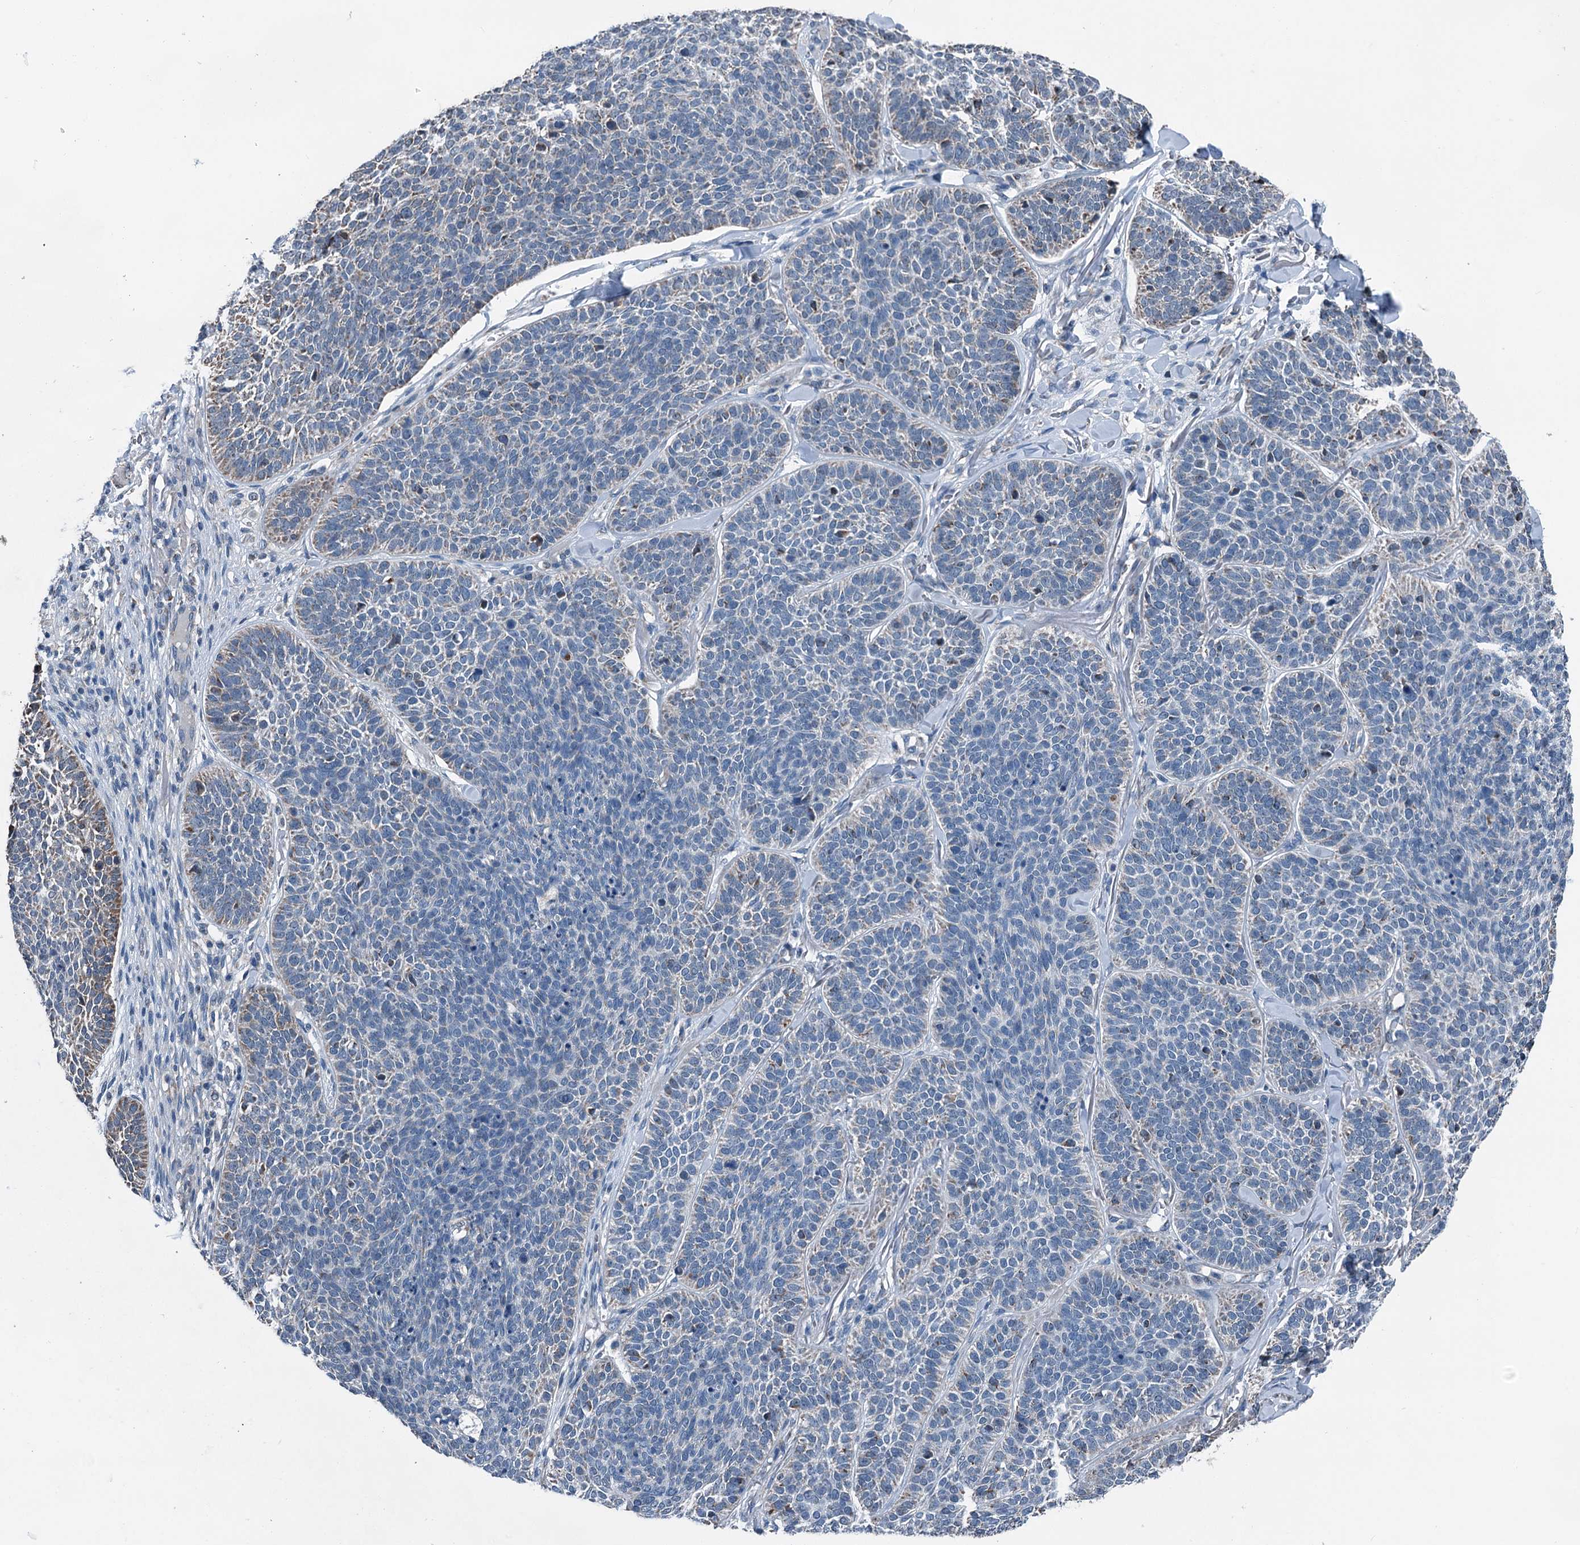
{"staining": {"intensity": "negative", "quantity": "none", "location": "none"}, "tissue": "skin cancer", "cell_type": "Tumor cells", "image_type": "cancer", "snomed": [{"axis": "morphology", "description": "Basal cell carcinoma"}, {"axis": "topography", "description": "Skin"}], "caption": "Human skin cancer stained for a protein using immunohistochemistry (IHC) displays no staining in tumor cells.", "gene": "TRPT1", "patient": {"sex": "male", "age": 85}}